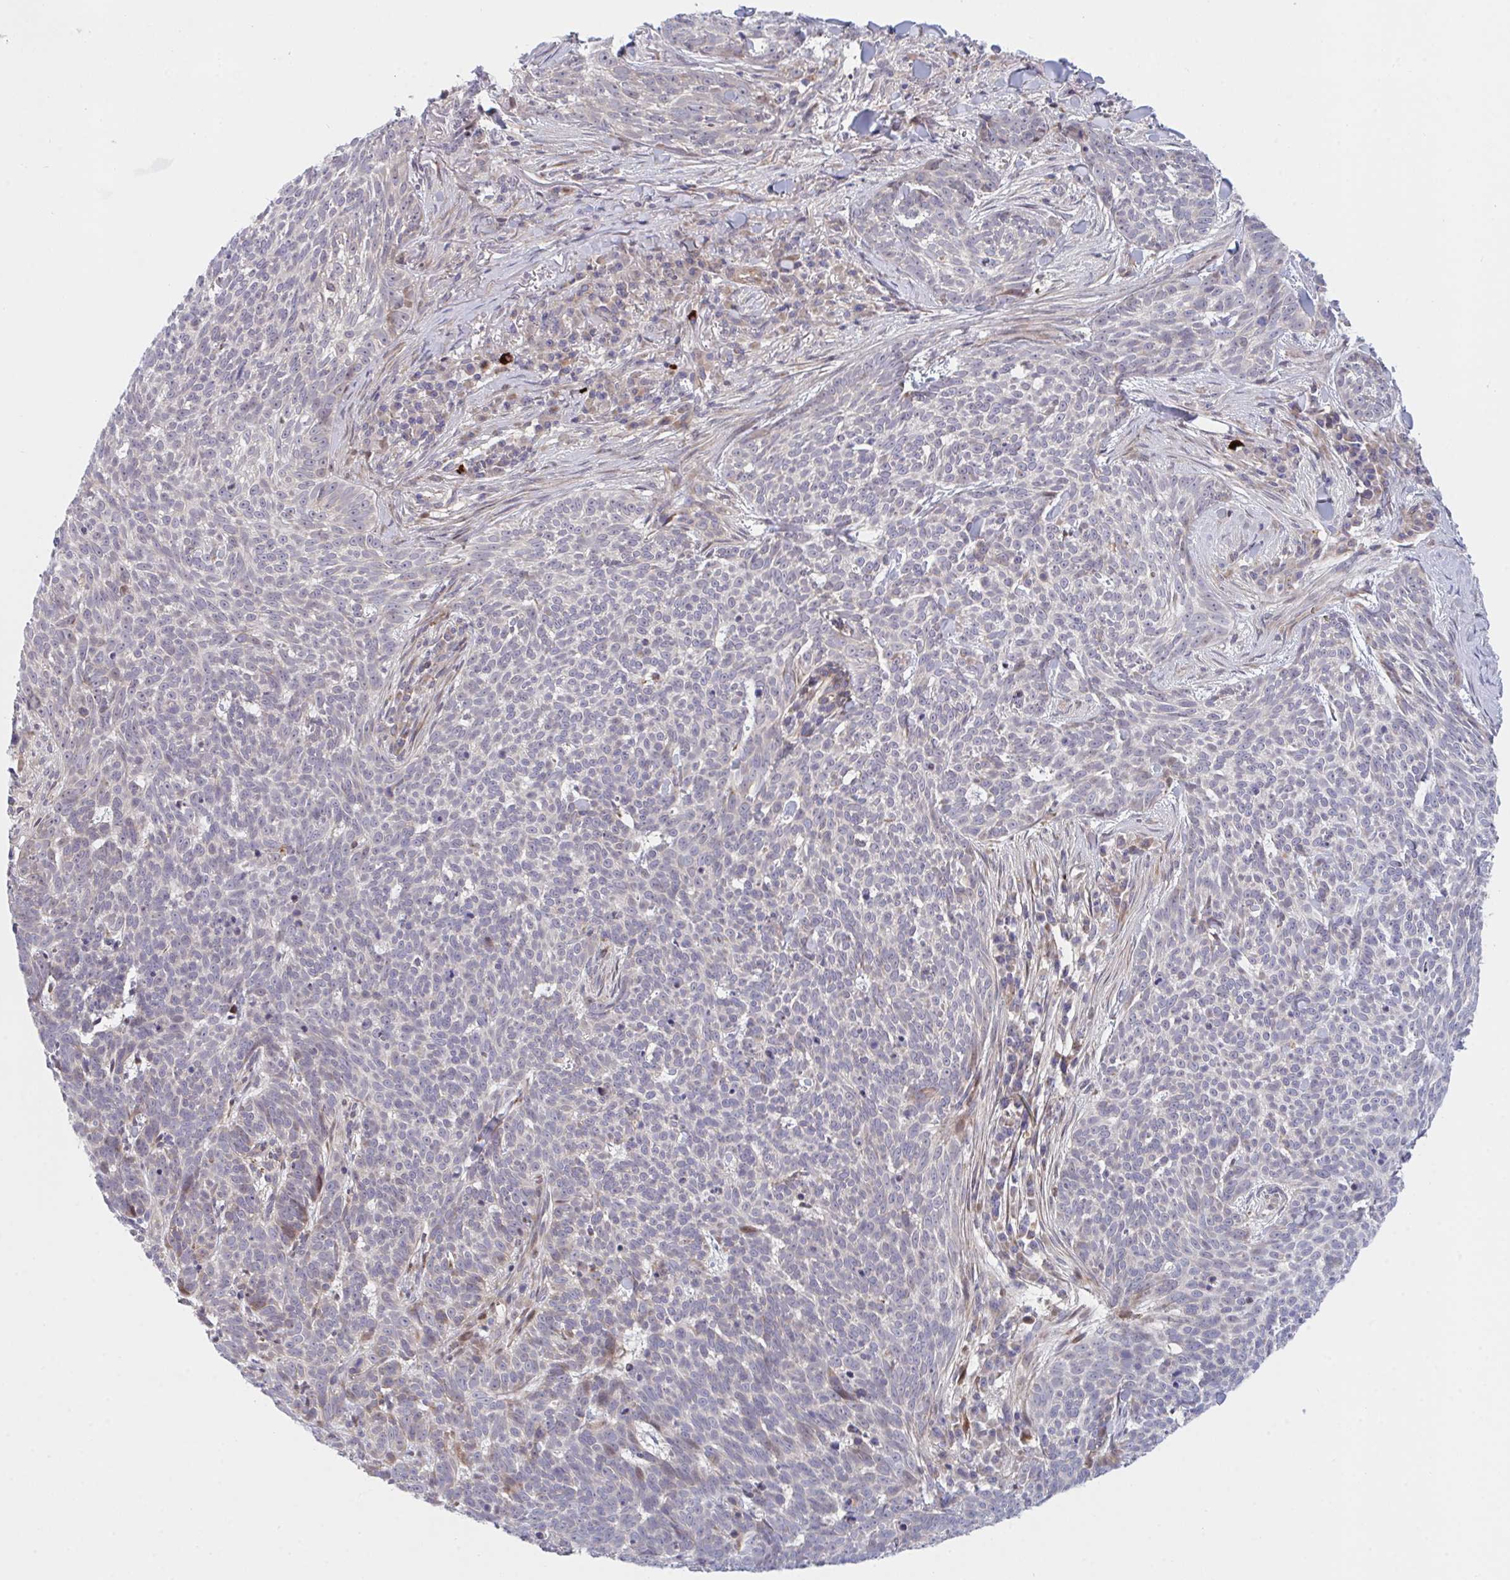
{"staining": {"intensity": "negative", "quantity": "none", "location": "none"}, "tissue": "skin cancer", "cell_type": "Tumor cells", "image_type": "cancer", "snomed": [{"axis": "morphology", "description": "Basal cell carcinoma"}, {"axis": "topography", "description": "Skin"}], "caption": "IHC of basal cell carcinoma (skin) reveals no positivity in tumor cells.", "gene": "TNFSF4", "patient": {"sex": "female", "age": 93}}